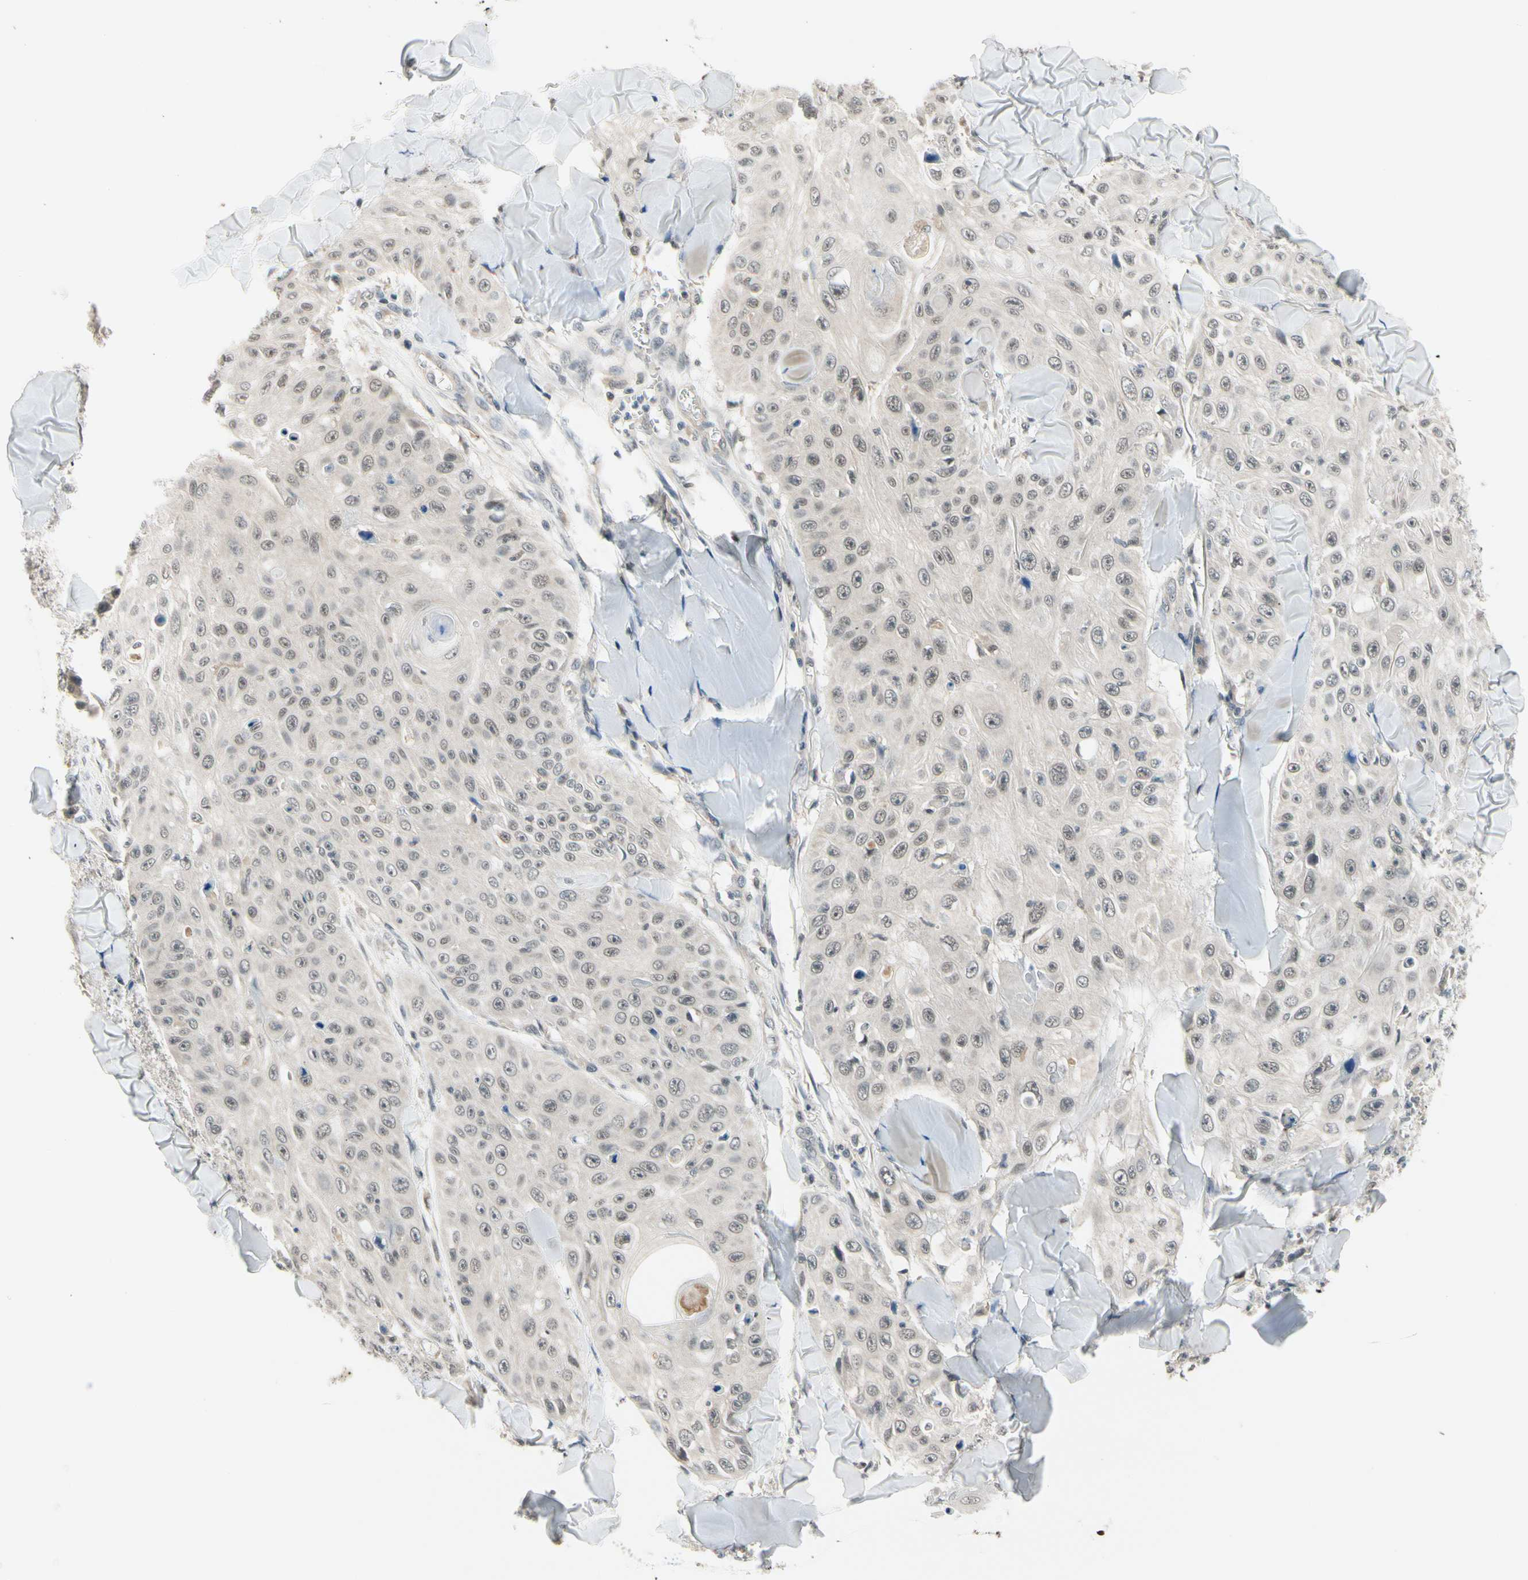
{"staining": {"intensity": "weak", "quantity": "25%-75%", "location": "nuclear"}, "tissue": "skin cancer", "cell_type": "Tumor cells", "image_type": "cancer", "snomed": [{"axis": "morphology", "description": "Squamous cell carcinoma, NOS"}, {"axis": "topography", "description": "Skin"}], "caption": "Human squamous cell carcinoma (skin) stained with a brown dye demonstrates weak nuclear positive staining in about 25%-75% of tumor cells.", "gene": "TAF12", "patient": {"sex": "male", "age": 86}}